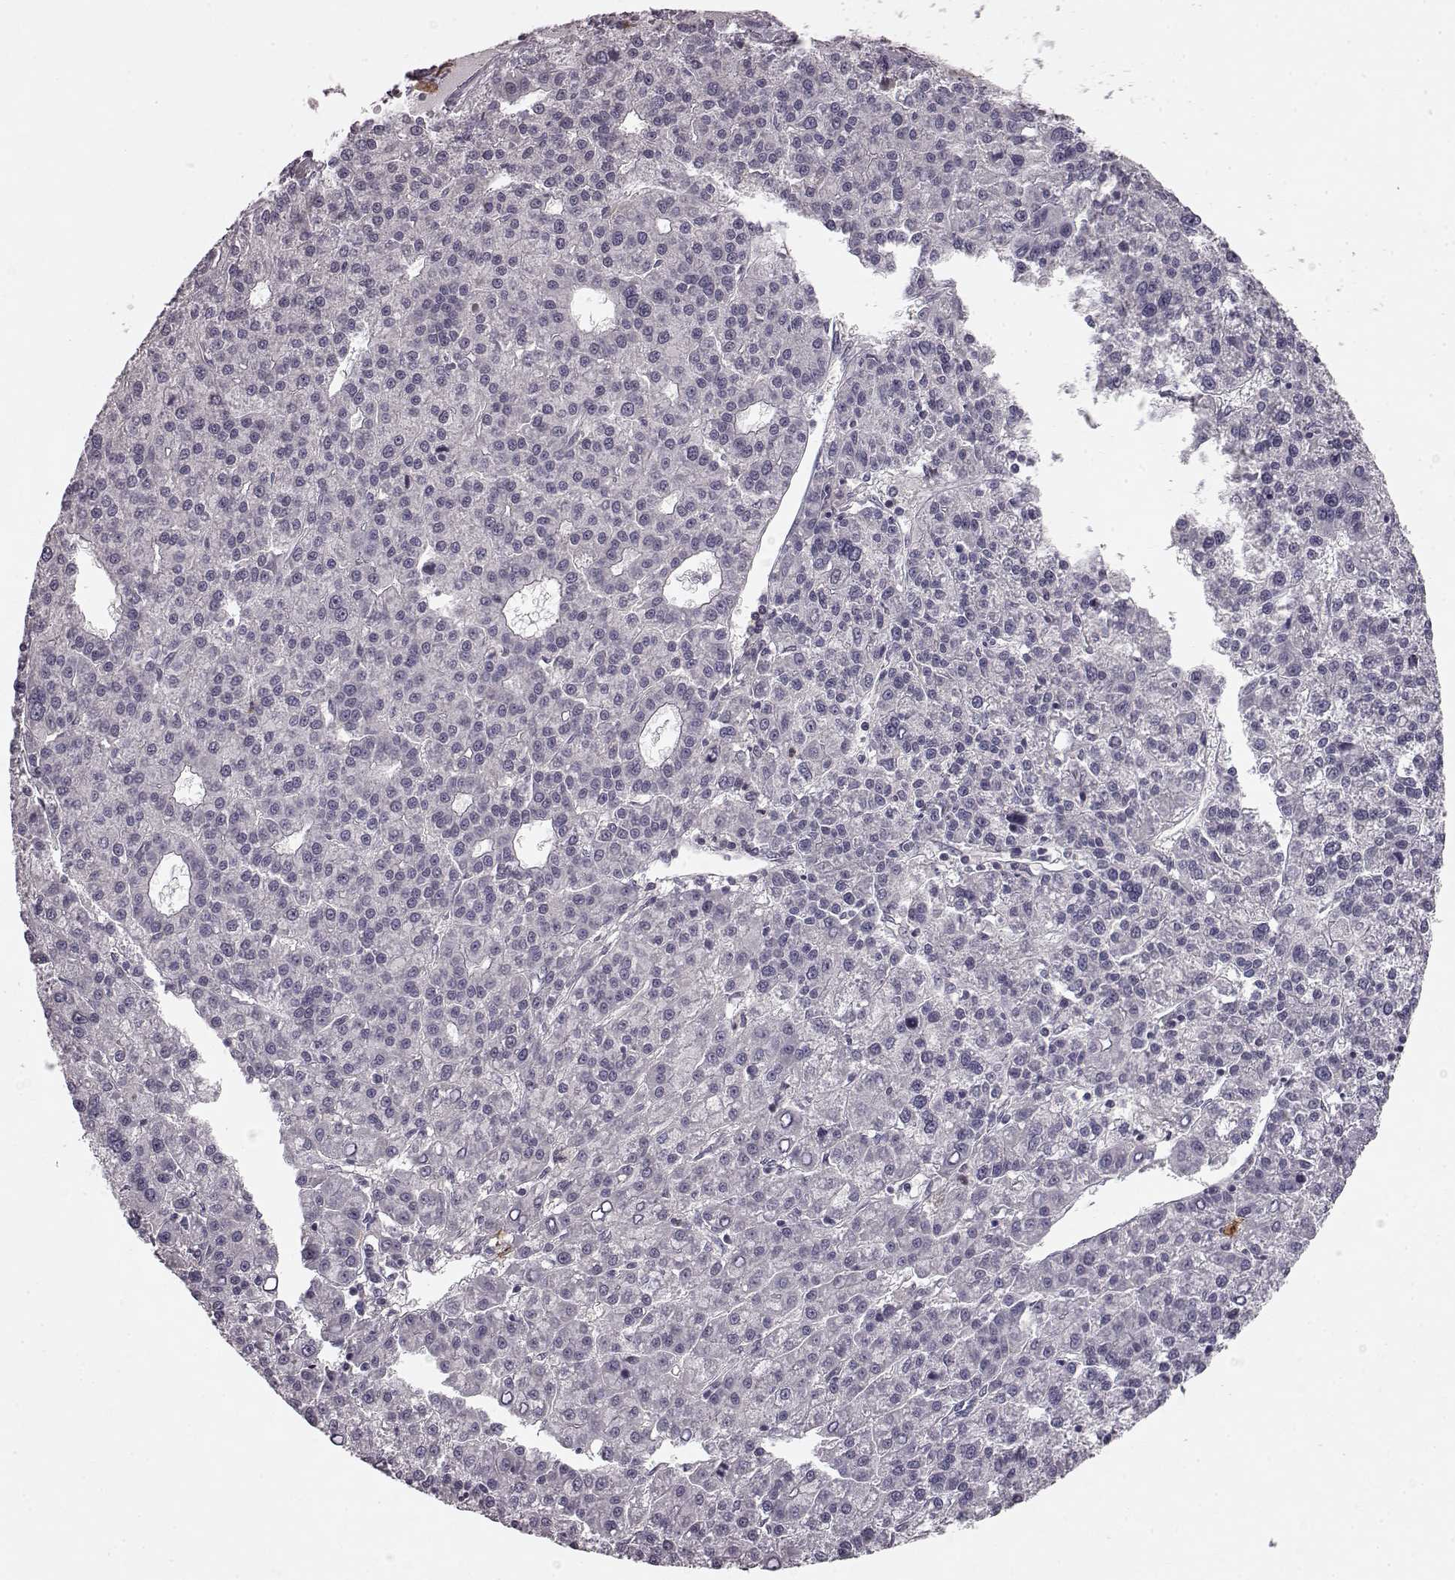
{"staining": {"intensity": "negative", "quantity": "none", "location": "none"}, "tissue": "liver cancer", "cell_type": "Tumor cells", "image_type": "cancer", "snomed": [{"axis": "morphology", "description": "Carcinoma, Hepatocellular, NOS"}, {"axis": "topography", "description": "Liver"}], "caption": "IHC image of neoplastic tissue: liver hepatocellular carcinoma stained with DAB (3,3'-diaminobenzidine) reveals no significant protein staining in tumor cells. Nuclei are stained in blue.", "gene": "CHIT1", "patient": {"sex": "female", "age": 58}}